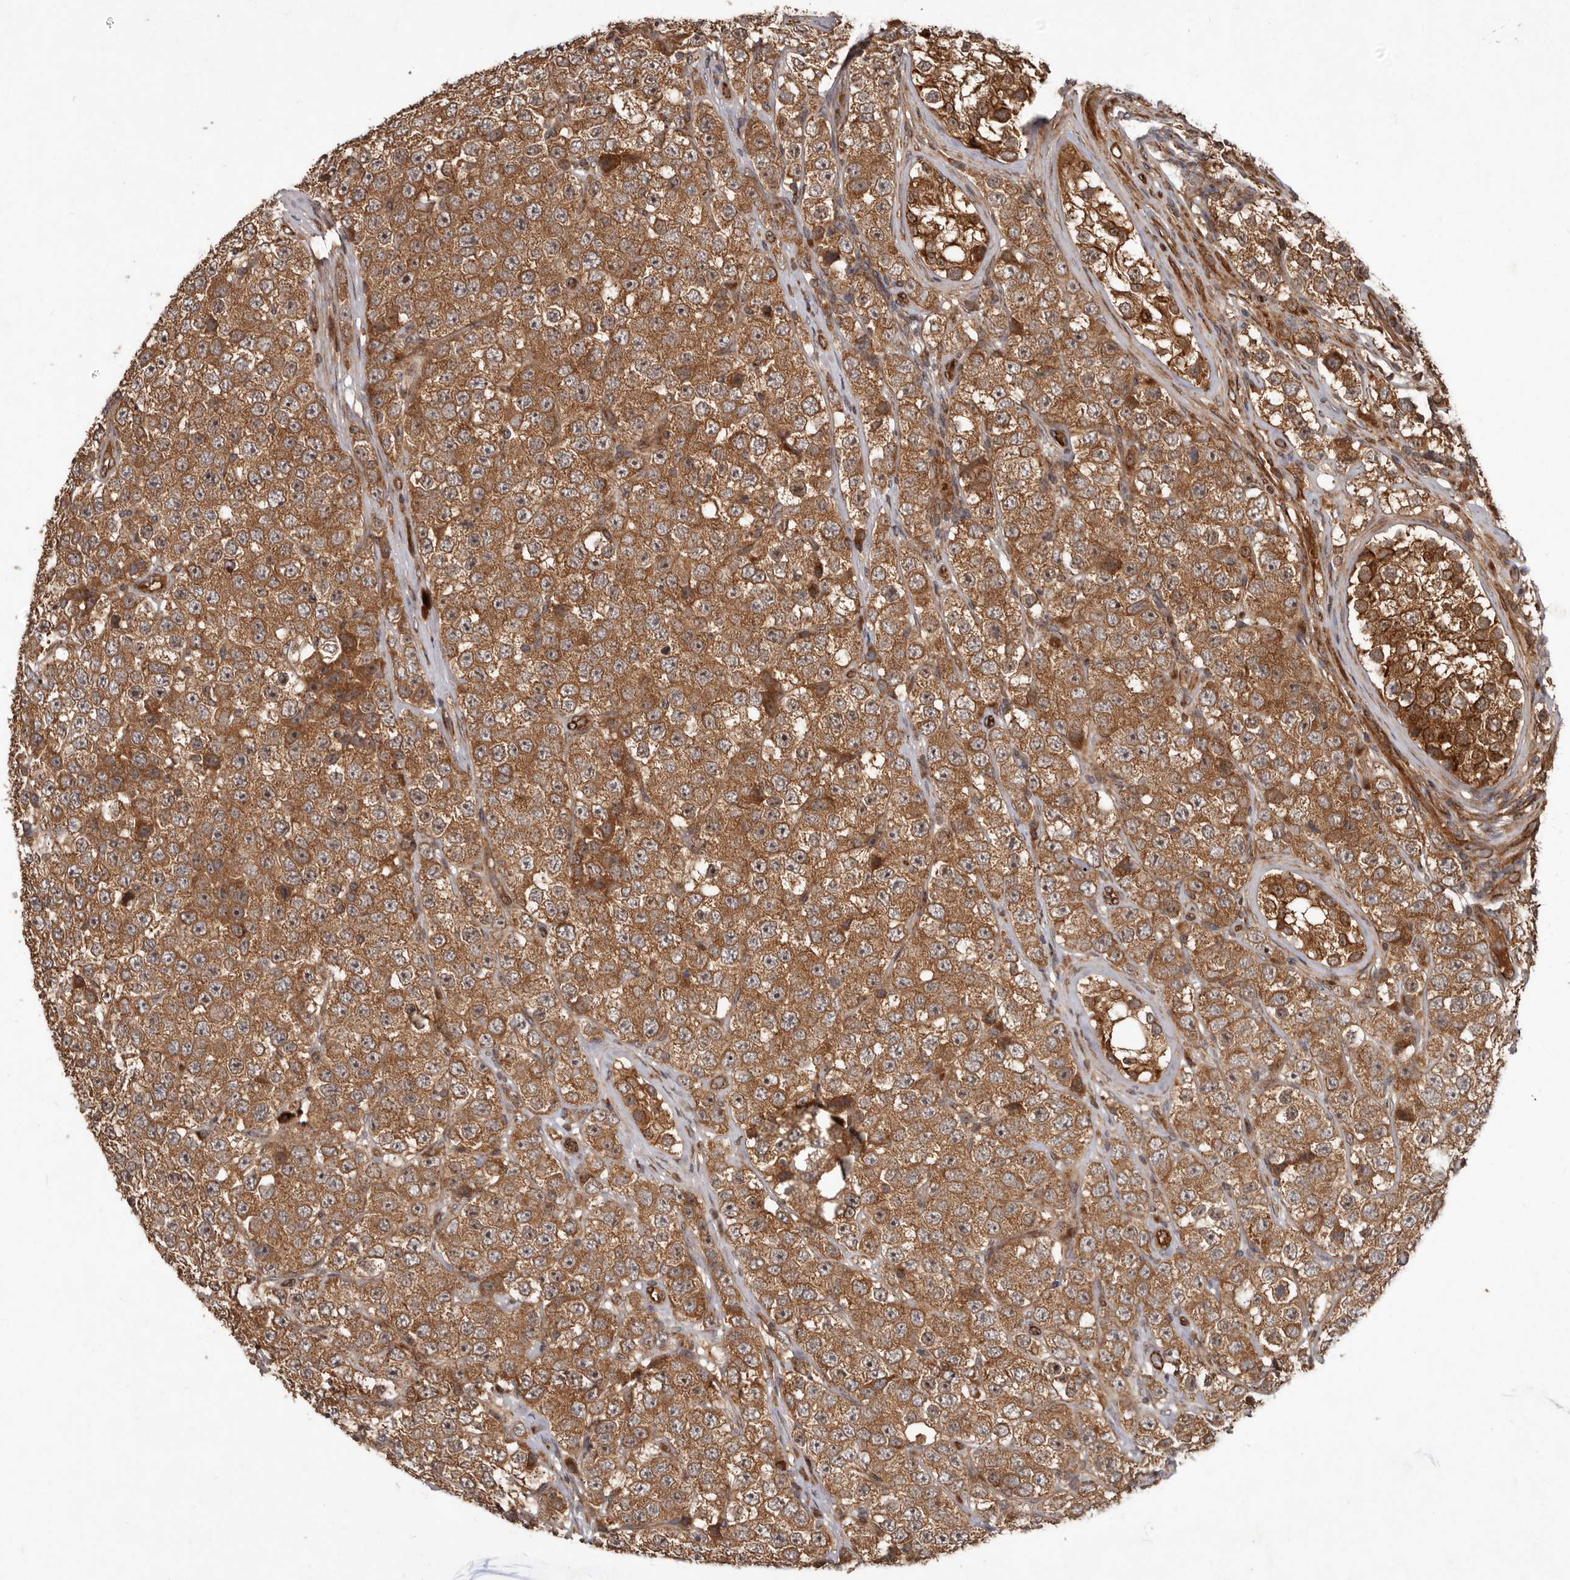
{"staining": {"intensity": "moderate", "quantity": ">75%", "location": "cytoplasmic/membranous"}, "tissue": "testis cancer", "cell_type": "Tumor cells", "image_type": "cancer", "snomed": [{"axis": "morphology", "description": "Seminoma, NOS"}, {"axis": "topography", "description": "Testis"}], "caption": "Immunohistochemistry micrograph of seminoma (testis) stained for a protein (brown), which demonstrates medium levels of moderate cytoplasmic/membranous expression in about >75% of tumor cells.", "gene": "STK36", "patient": {"sex": "male", "age": 28}}